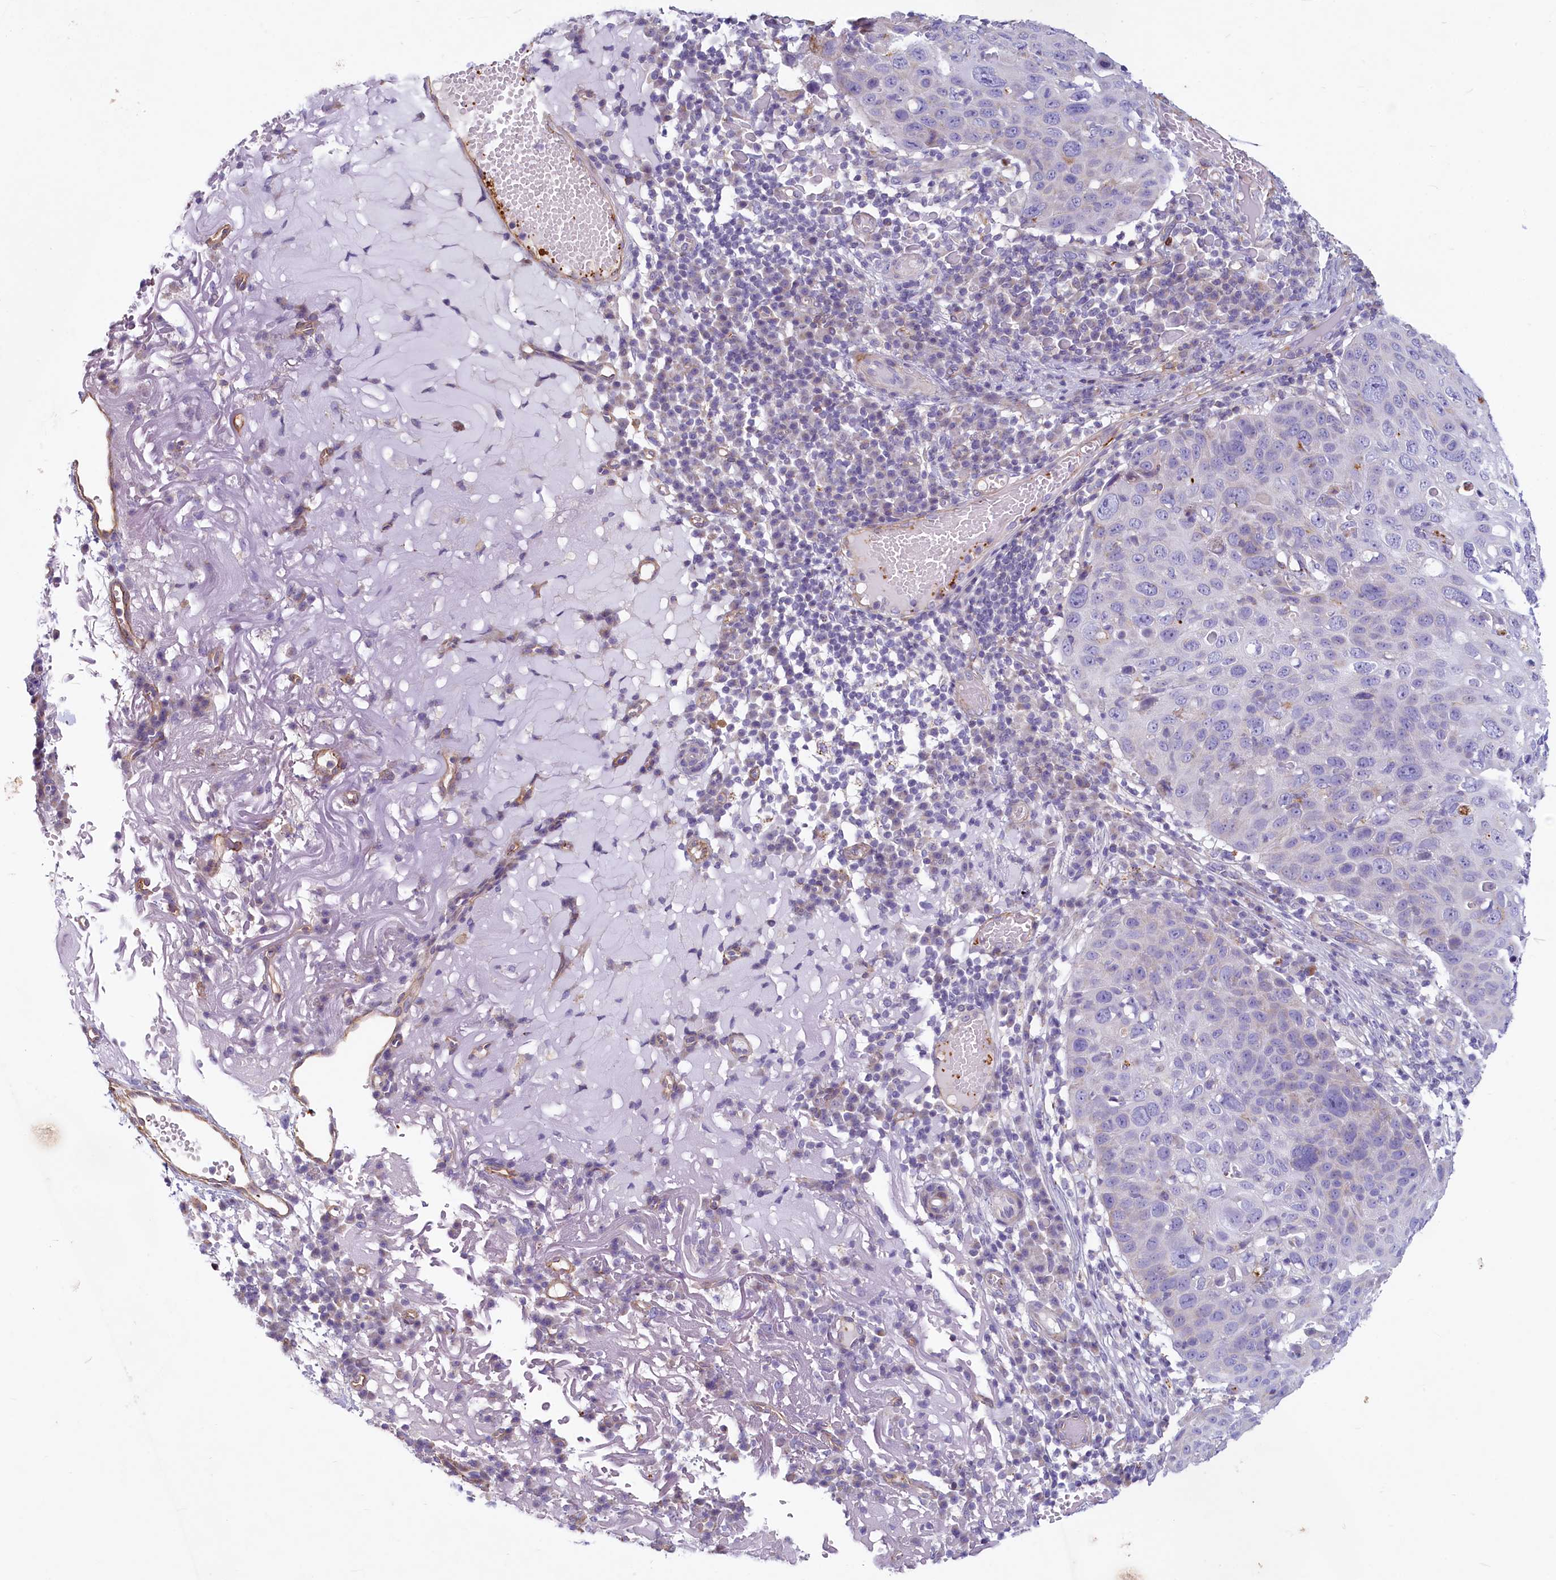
{"staining": {"intensity": "negative", "quantity": "none", "location": "none"}, "tissue": "skin cancer", "cell_type": "Tumor cells", "image_type": "cancer", "snomed": [{"axis": "morphology", "description": "Squamous cell carcinoma, NOS"}, {"axis": "topography", "description": "Skin"}], "caption": "This image is of squamous cell carcinoma (skin) stained with IHC to label a protein in brown with the nuclei are counter-stained blue. There is no staining in tumor cells. (Stains: DAB immunohistochemistry with hematoxylin counter stain, Microscopy: brightfield microscopy at high magnification).", "gene": "LMOD3", "patient": {"sex": "female", "age": 90}}